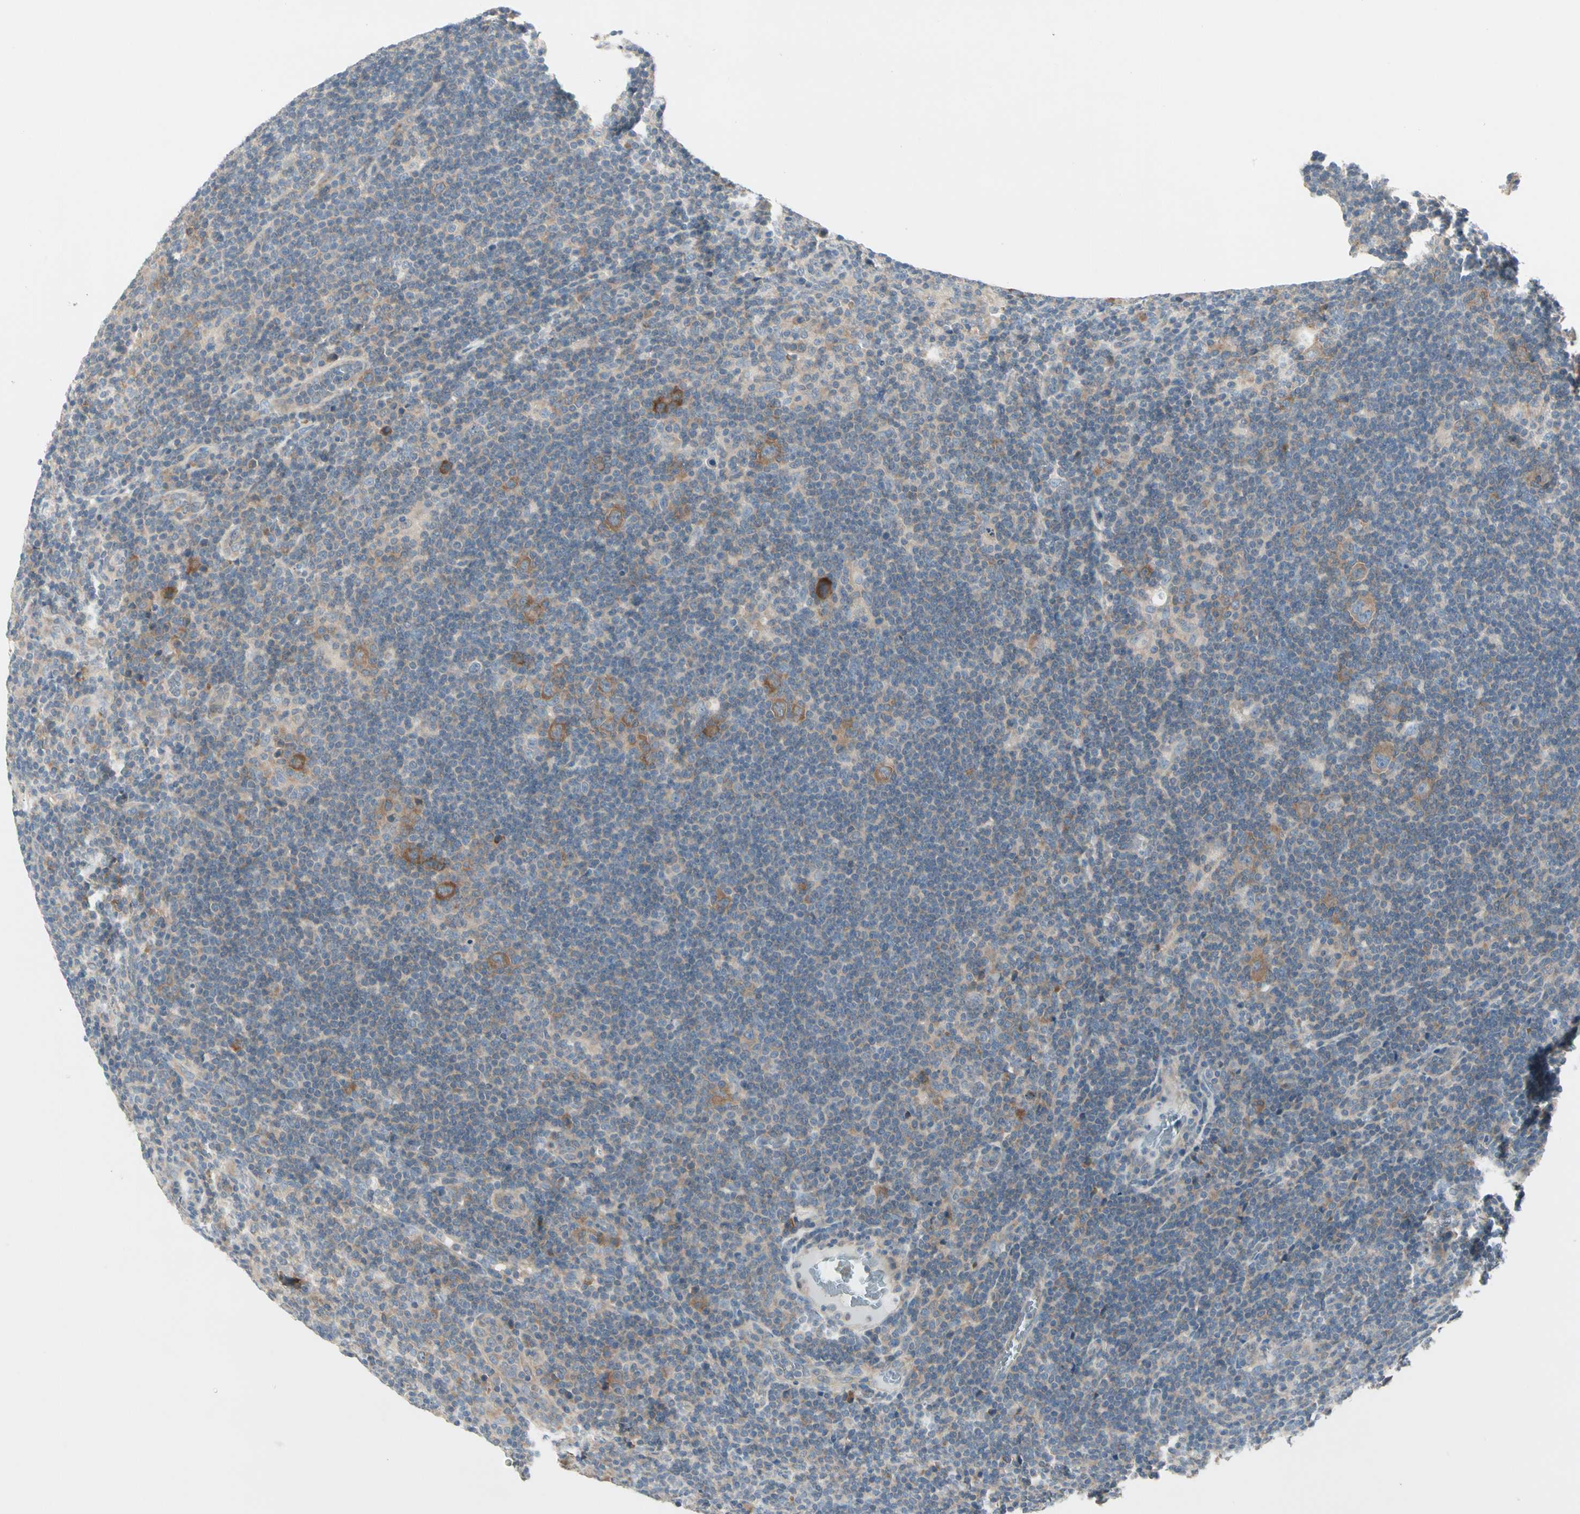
{"staining": {"intensity": "moderate", "quantity": ">75%", "location": "cytoplasmic/membranous"}, "tissue": "lymphoma", "cell_type": "Tumor cells", "image_type": "cancer", "snomed": [{"axis": "morphology", "description": "Hodgkin's disease, NOS"}, {"axis": "topography", "description": "Lymph node"}], "caption": "This is a micrograph of immunohistochemistry (IHC) staining of lymphoma, which shows moderate staining in the cytoplasmic/membranous of tumor cells.", "gene": "IL1R1", "patient": {"sex": "female", "age": 57}}